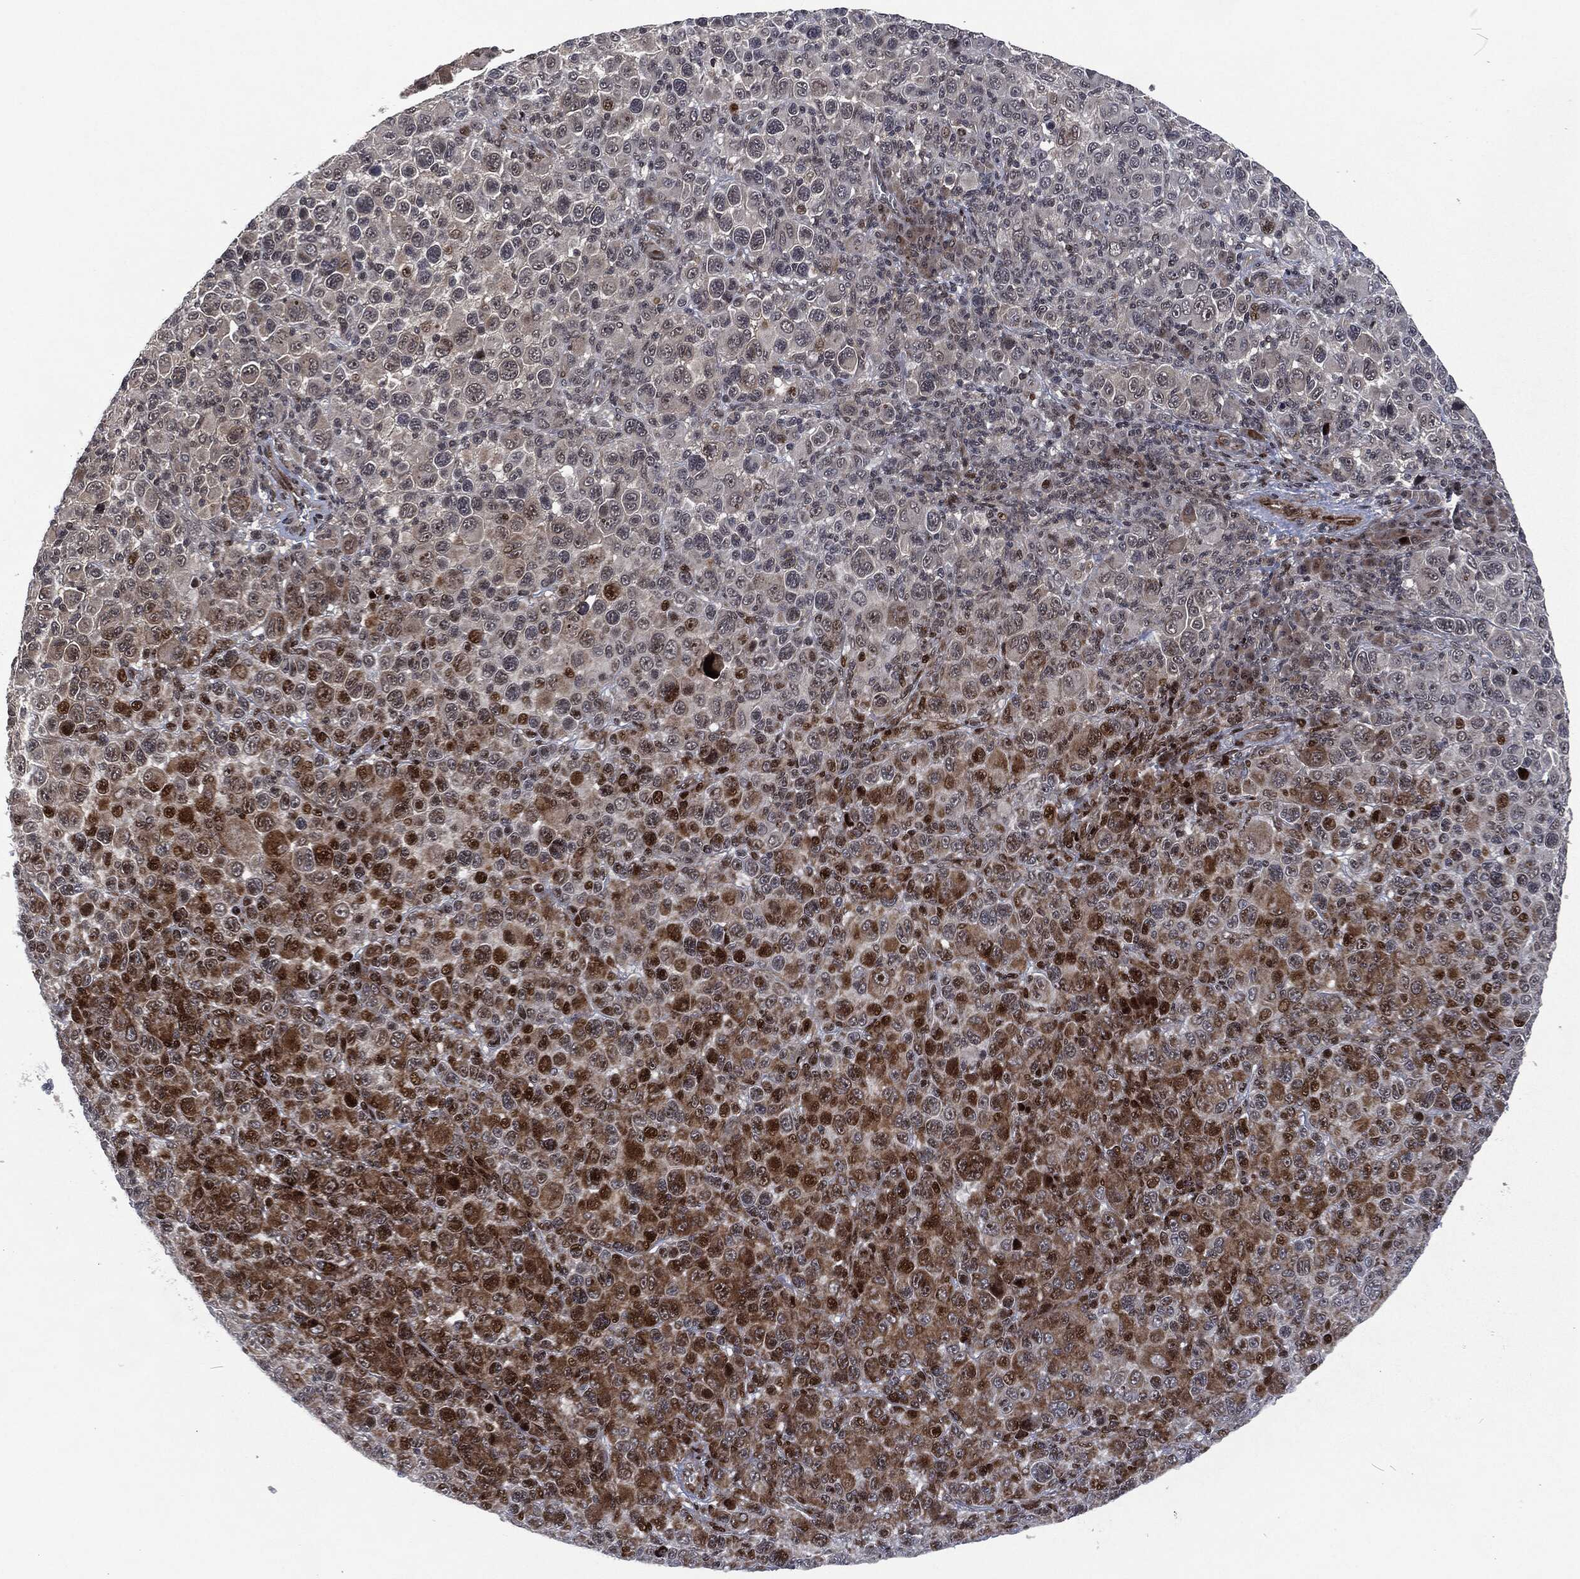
{"staining": {"intensity": "strong", "quantity": "<25%", "location": "cytoplasmic/membranous,nuclear"}, "tissue": "melanoma", "cell_type": "Tumor cells", "image_type": "cancer", "snomed": [{"axis": "morphology", "description": "Malignant melanoma, NOS"}, {"axis": "topography", "description": "Skin"}], "caption": "The image displays immunohistochemical staining of malignant melanoma. There is strong cytoplasmic/membranous and nuclear positivity is identified in about <25% of tumor cells. (Stains: DAB in brown, nuclei in blue, Microscopy: brightfield microscopy at high magnification).", "gene": "EGFR", "patient": {"sex": "female", "age": 57}}